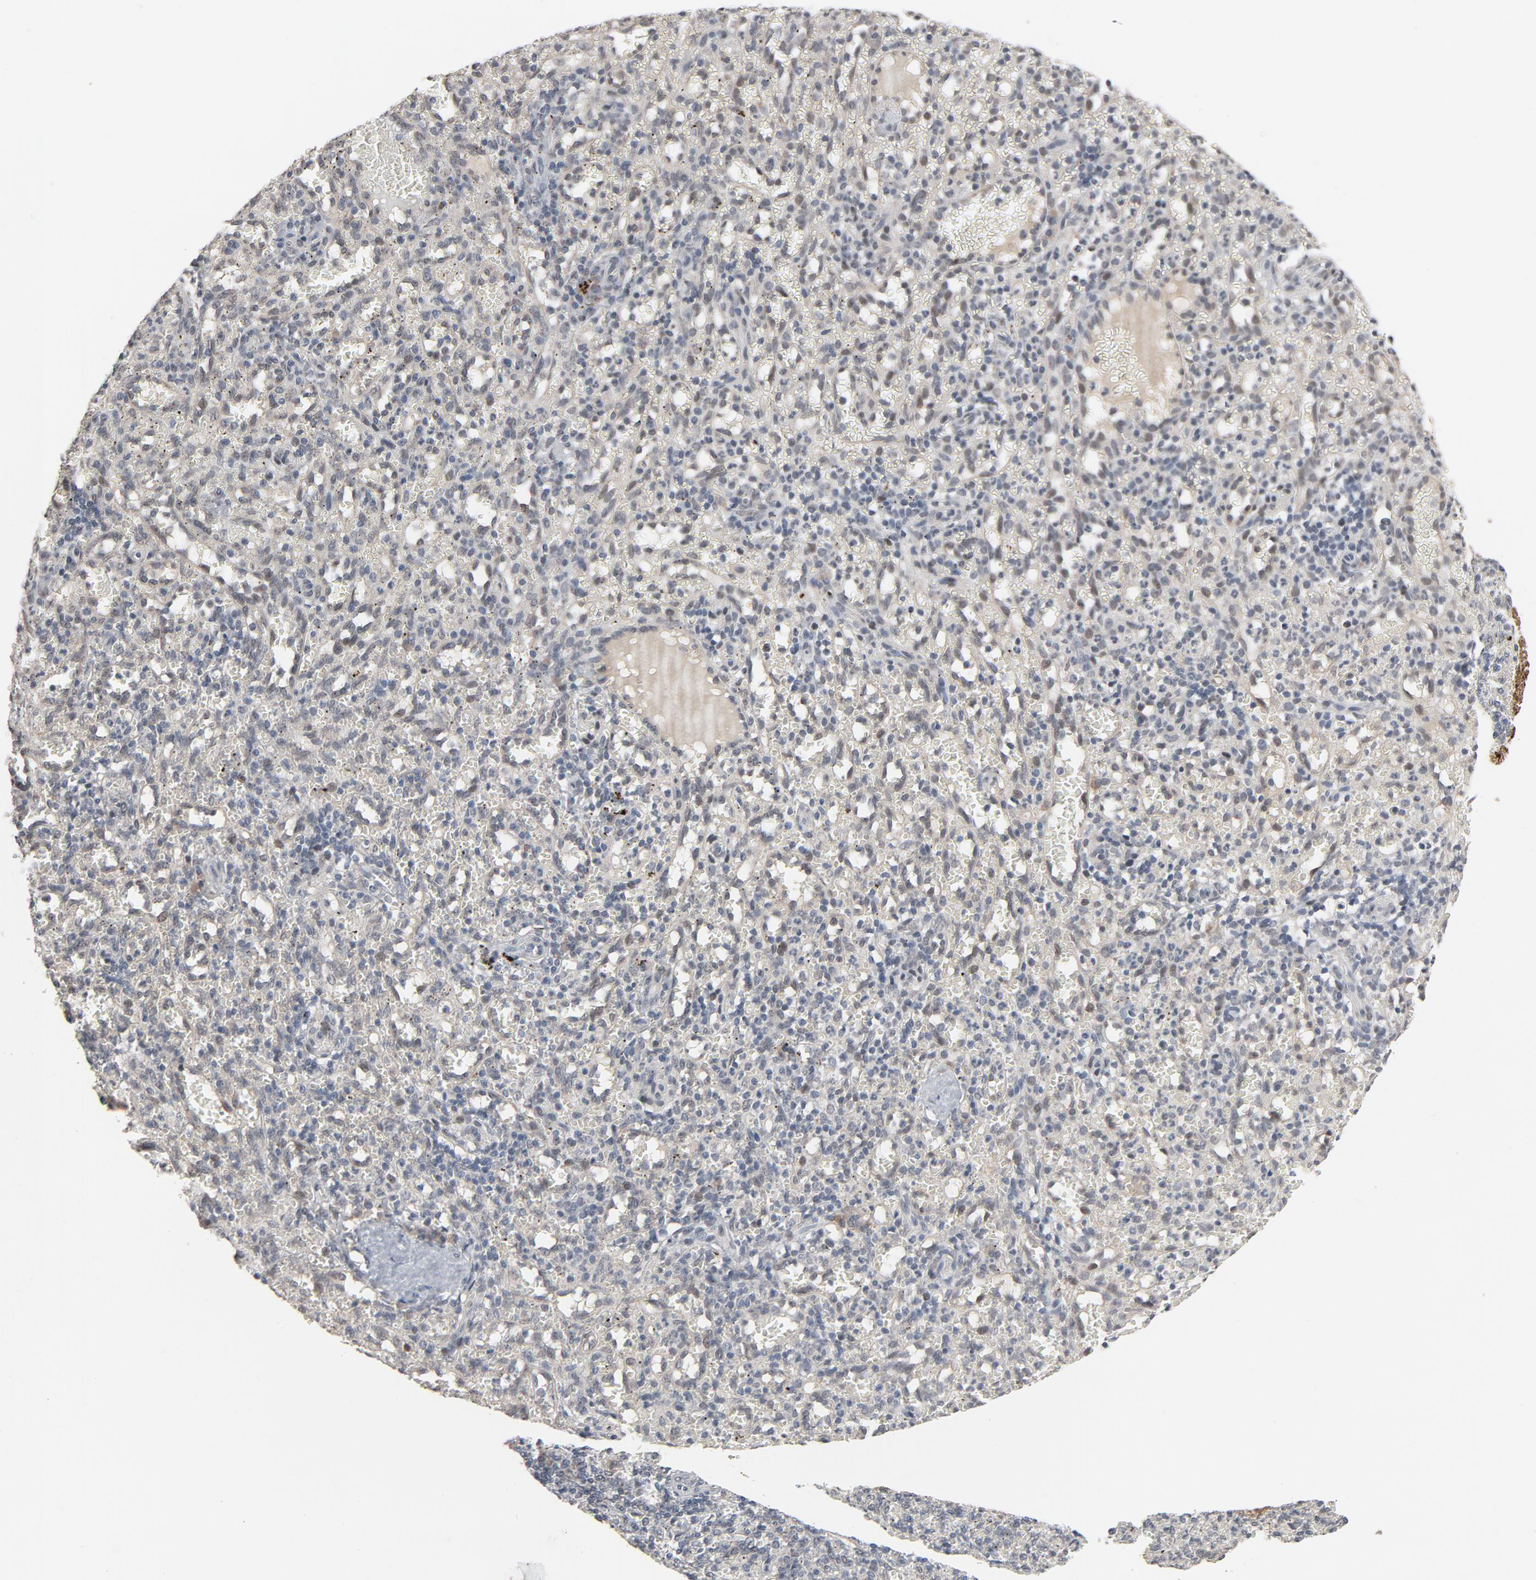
{"staining": {"intensity": "negative", "quantity": "none", "location": "none"}, "tissue": "spleen", "cell_type": "Cells in red pulp", "image_type": "normal", "snomed": [{"axis": "morphology", "description": "Normal tissue, NOS"}, {"axis": "topography", "description": "Spleen"}], "caption": "Immunohistochemistry micrograph of normal spleen: human spleen stained with DAB (3,3'-diaminobenzidine) shows no significant protein positivity in cells in red pulp. The staining was performed using DAB (3,3'-diaminobenzidine) to visualize the protein expression in brown, while the nuclei were stained in blue with hematoxylin (Magnification: 20x).", "gene": "MT3", "patient": {"sex": "female", "age": 10}}